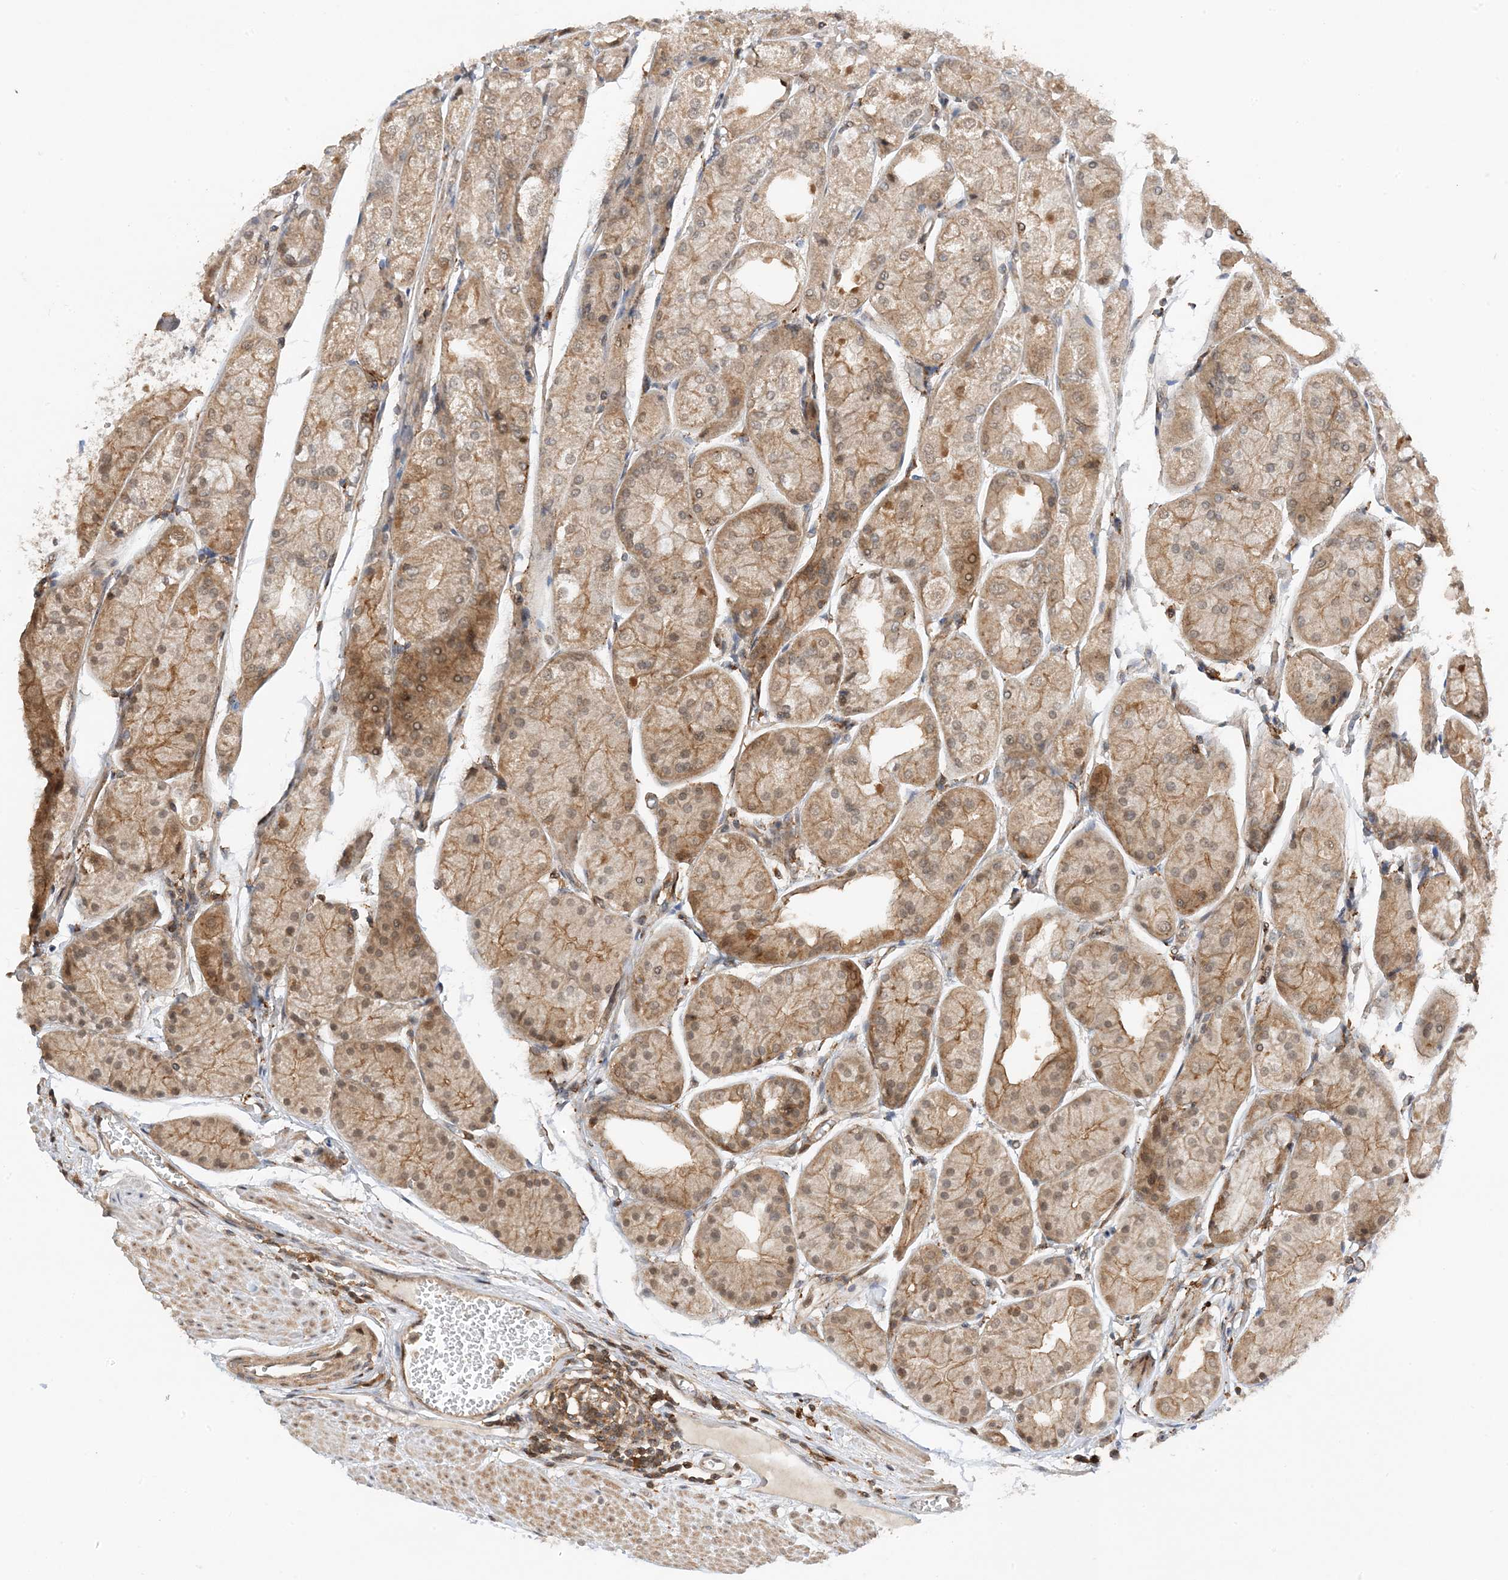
{"staining": {"intensity": "moderate", "quantity": ">75%", "location": "cytoplasmic/membranous,nuclear"}, "tissue": "stomach", "cell_type": "Glandular cells", "image_type": "normal", "snomed": [{"axis": "morphology", "description": "Normal tissue, NOS"}, {"axis": "topography", "description": "Stomach, upper"}], "caption": "Normal stomach demonstrates moderate cytoplasmic/membranous,nuclear positivity in approximately >75% of glandular cells, visualized by immunohistochemistry. The protein of interest is shown in brown color, while the nuclei are stained blue.", "gene": "TATDN3", "patient": {"sex": "male", "age": 72}}